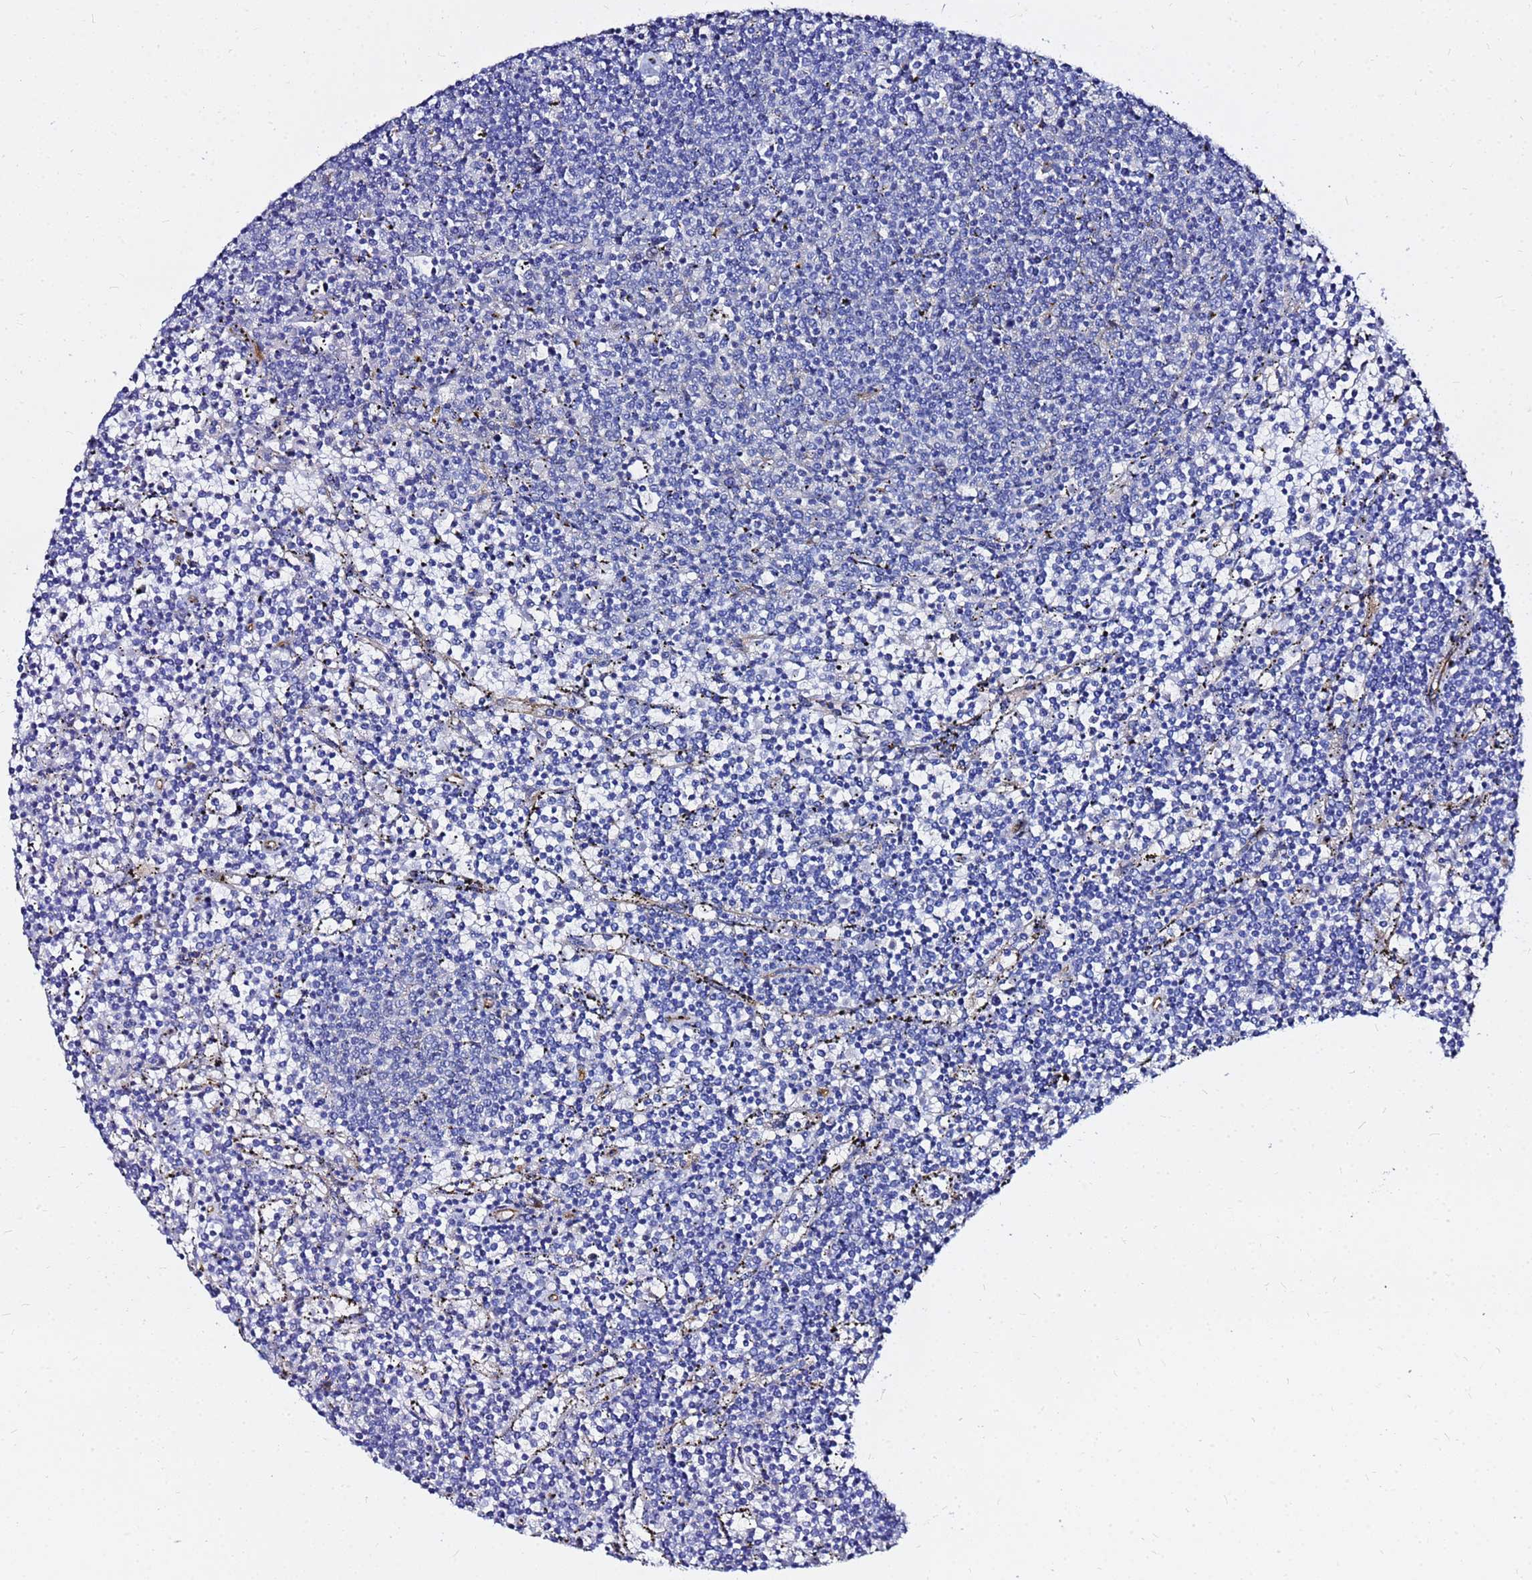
{"staining": {"intensity": "negative", "quantity": "none", "location": "none"}, "tissue": "lymphoma", "cell_type": "Tumor cells", "image_type": "cancer", "snomed": [{"axis": "morphology", "description": "Malignant lymphoma, non-Hodgkin's type, Low grade"}, {"axis": "topography", "description": "Spleen"}], "caption": "Tumor cells are negative for protein expression in human malignant lymphoma, non-Hodgkin's type (low-grade).", "gene": "TUBA8", "patient": {"sex": "female", "age": 50}}